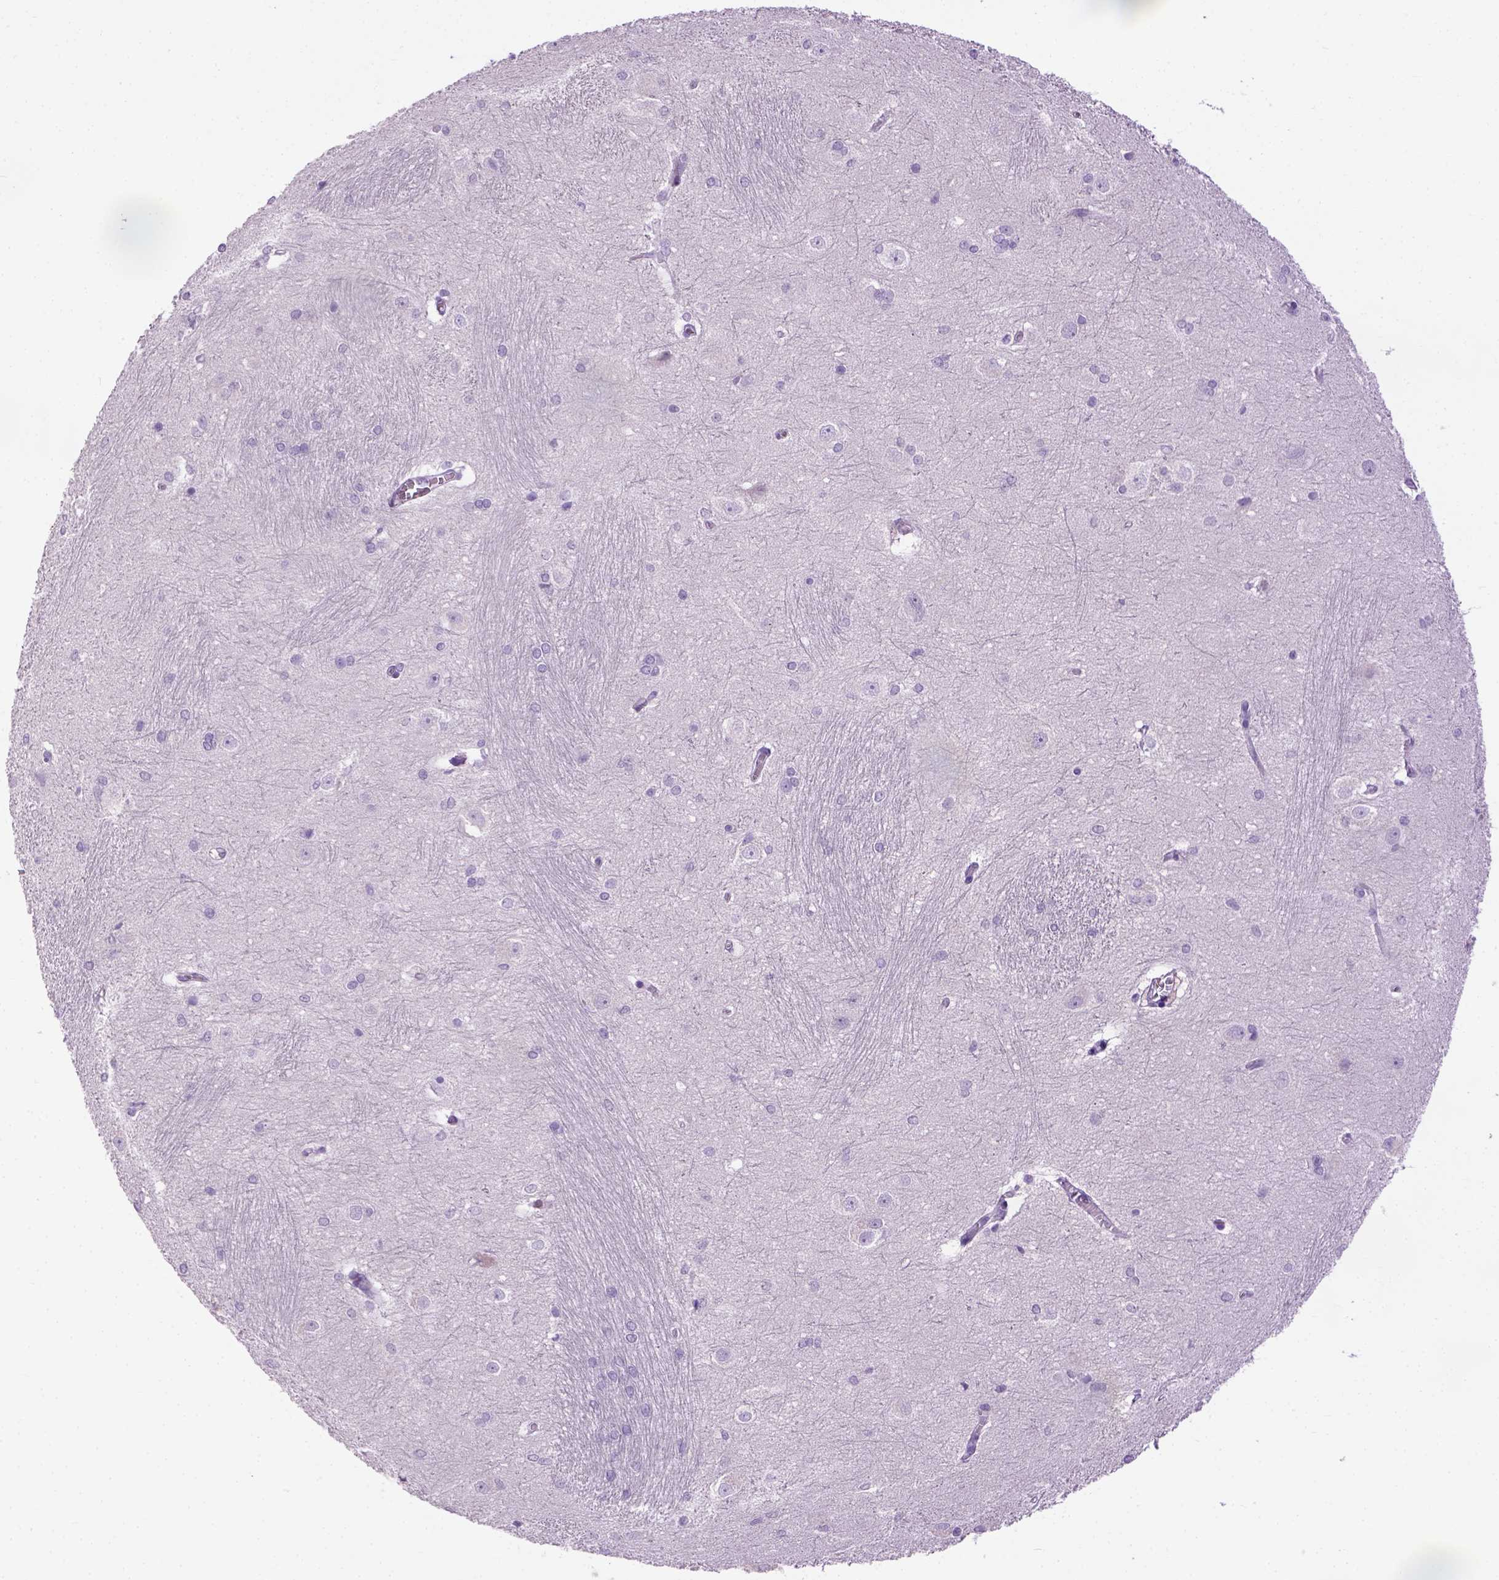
{"staining": {"intensity": "negative", "quantity": "none", "location": "none"}, "tissue": "hippocampus", "cell_type": "Glial cells", "image_type": "normal", "snomed": [{"axis": "morphology", "description": "Normal tissue, NOS"}, {"axis": "topography", "description": "Cerebral cortex"}, {"axis": "topography", "description": "Hippocampus"}], "caption": "Immunohistochemistry (IHC) photomicrograph of benign hippocampus: human hippocampus stained with DAB displays no significant protein positivity in glial cells.", "gene": "CYP24A1", "patient": {"sex": "female", "age": 19}}